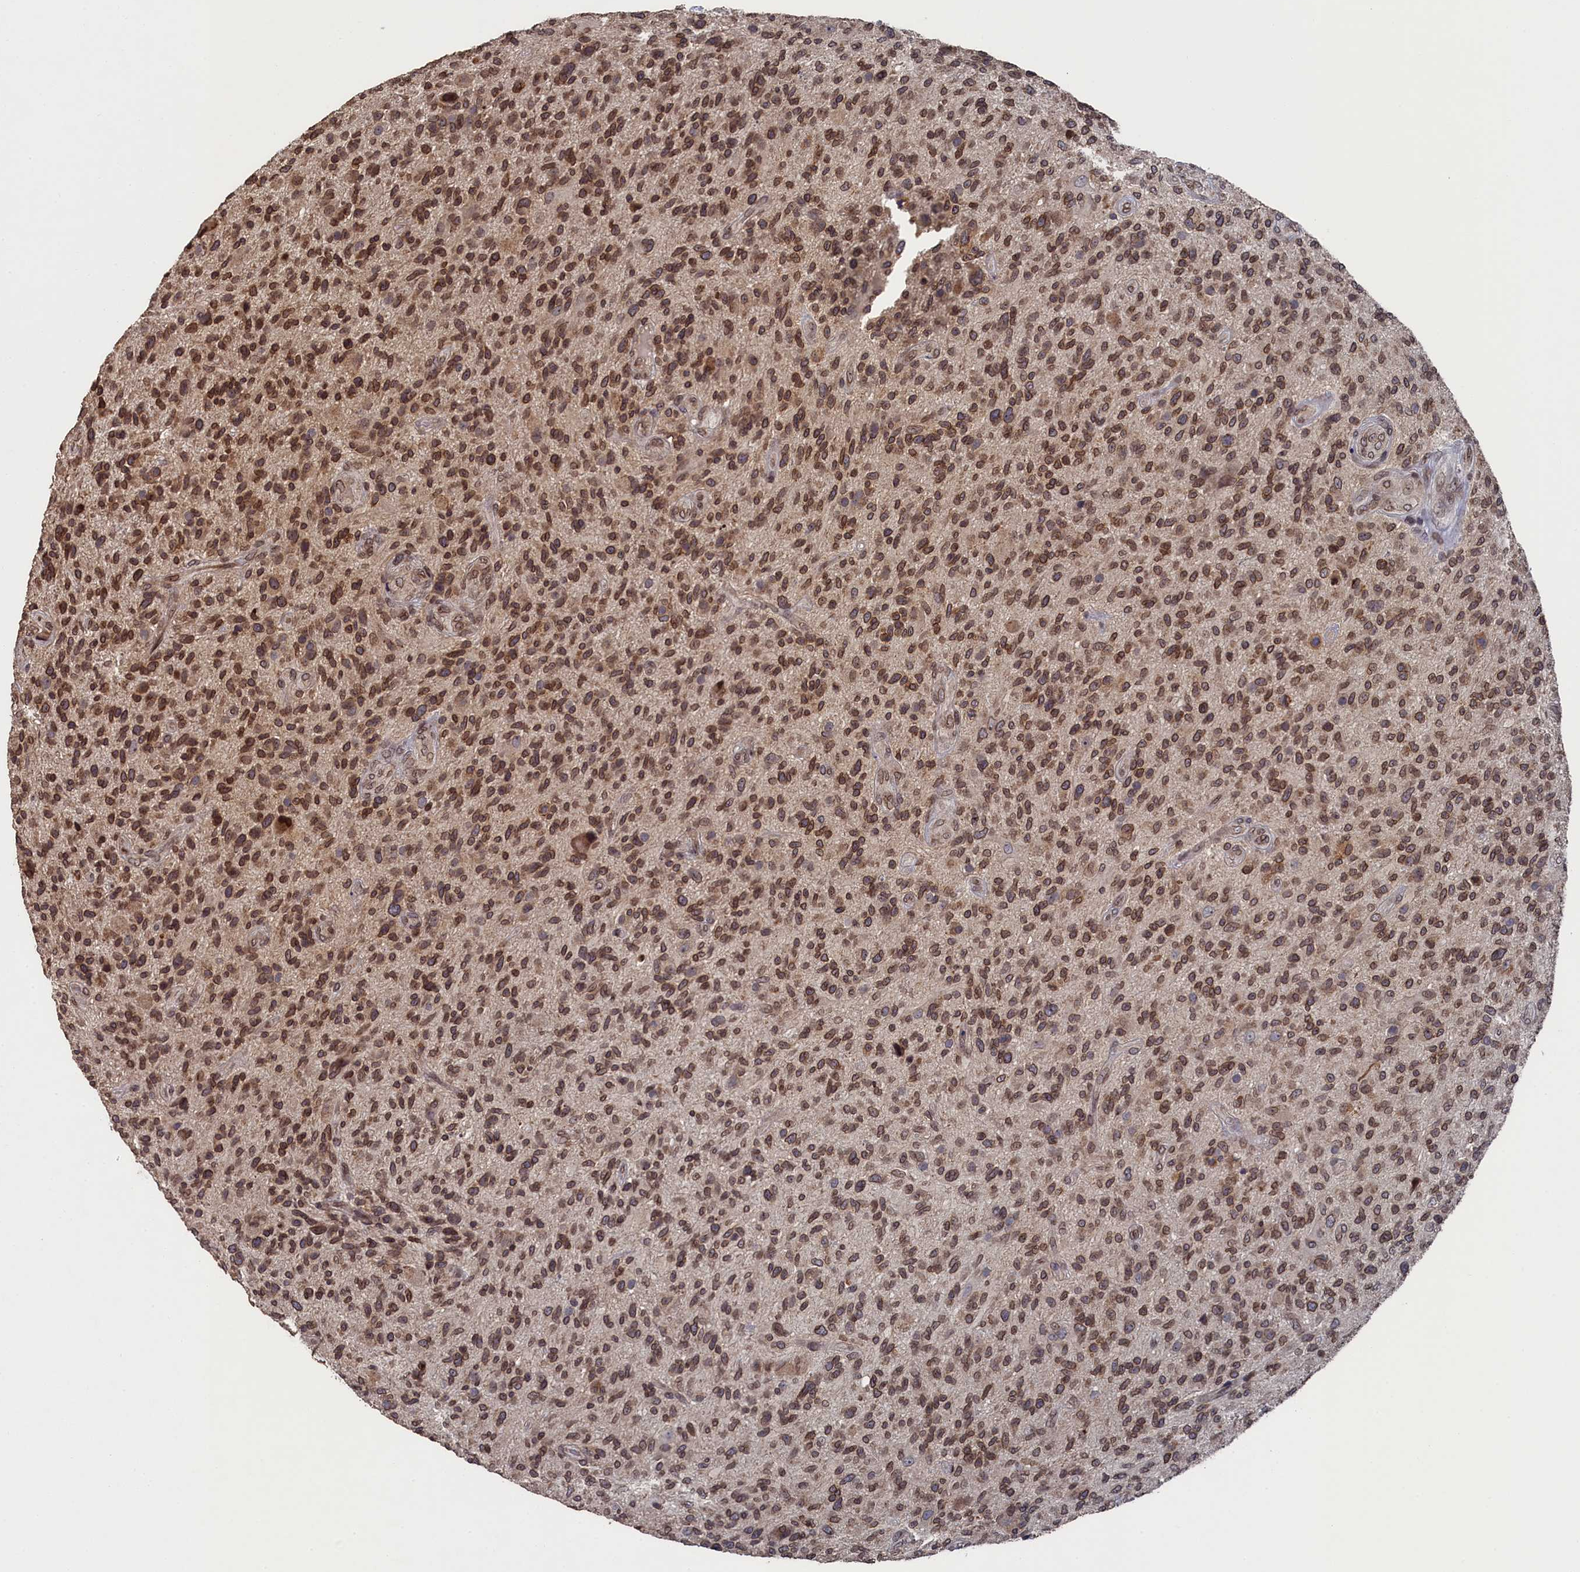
{"staining": {"intensity": "moderate", "quantity": ">75%", "location": "cytoplasmic/membranous,nuclear"}, "tissue": "glioma", "cell_type": "Tumor cells", "image_type": "cancer", "snomed": [{"axis": "morphology", "description": "Glioma, malignant, High grade"}, {"axis": "topography", "description": "Brain"}], "caption": "Immunohistochemistry (IHC) histopathology image of glioma stained for a protein (brown), which demonstrates medium levels of moderate cytoplasmic/membranous and nuclear staining in approximately >75% of tumor cells.", "gene": "ANKEF1", "patient": {"sex": "male", "age": 47}}